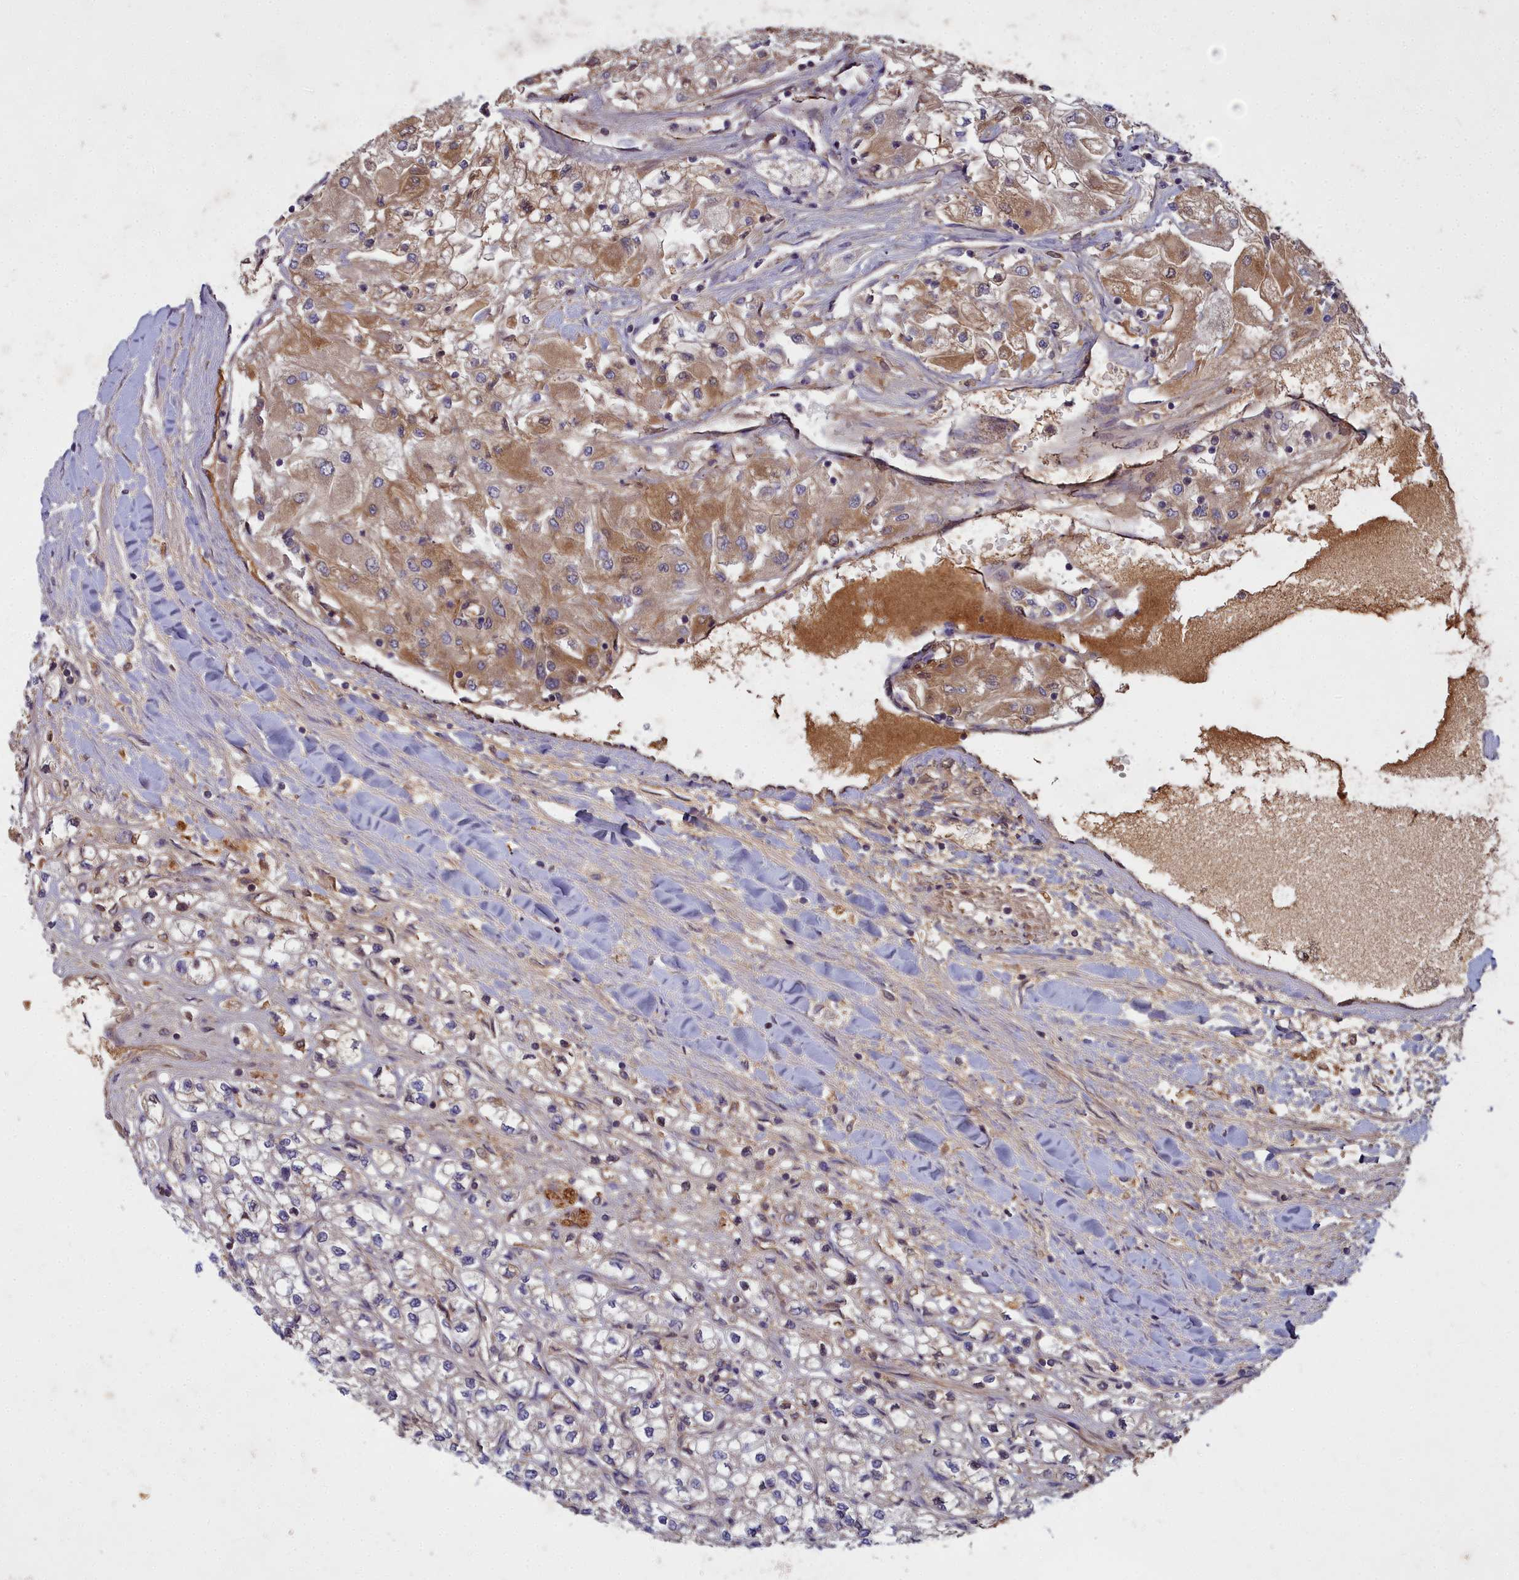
{"staining": {"intensity": "moderate", "quantity": "25%-75%", "location": "cytoplasmic/membranous"}, "tissue": "renal cancer", "cell_type": "Tumor cells", "image_type": "cancer", "snomed": [{"axis": "morphology", "description": "Adenocarcinoma, NOS"}, {"axis": "topography", "description": "Kidney"}], "caption": "Immunohistochemistry staining of adenocarcinoma (renal), which exhibits medium levels of moderate cytoplasmic/membranous positivity in about 25%-75% of tumor cells indicating moderate cytoplasmic/membranous protein staining. The staining was performed using DAB (brown) for protein detection and nuclei were counterstained in hematoxylin (blue).", "gene": "CCDC167", "patient": {"sex": "male", "age": 80}}